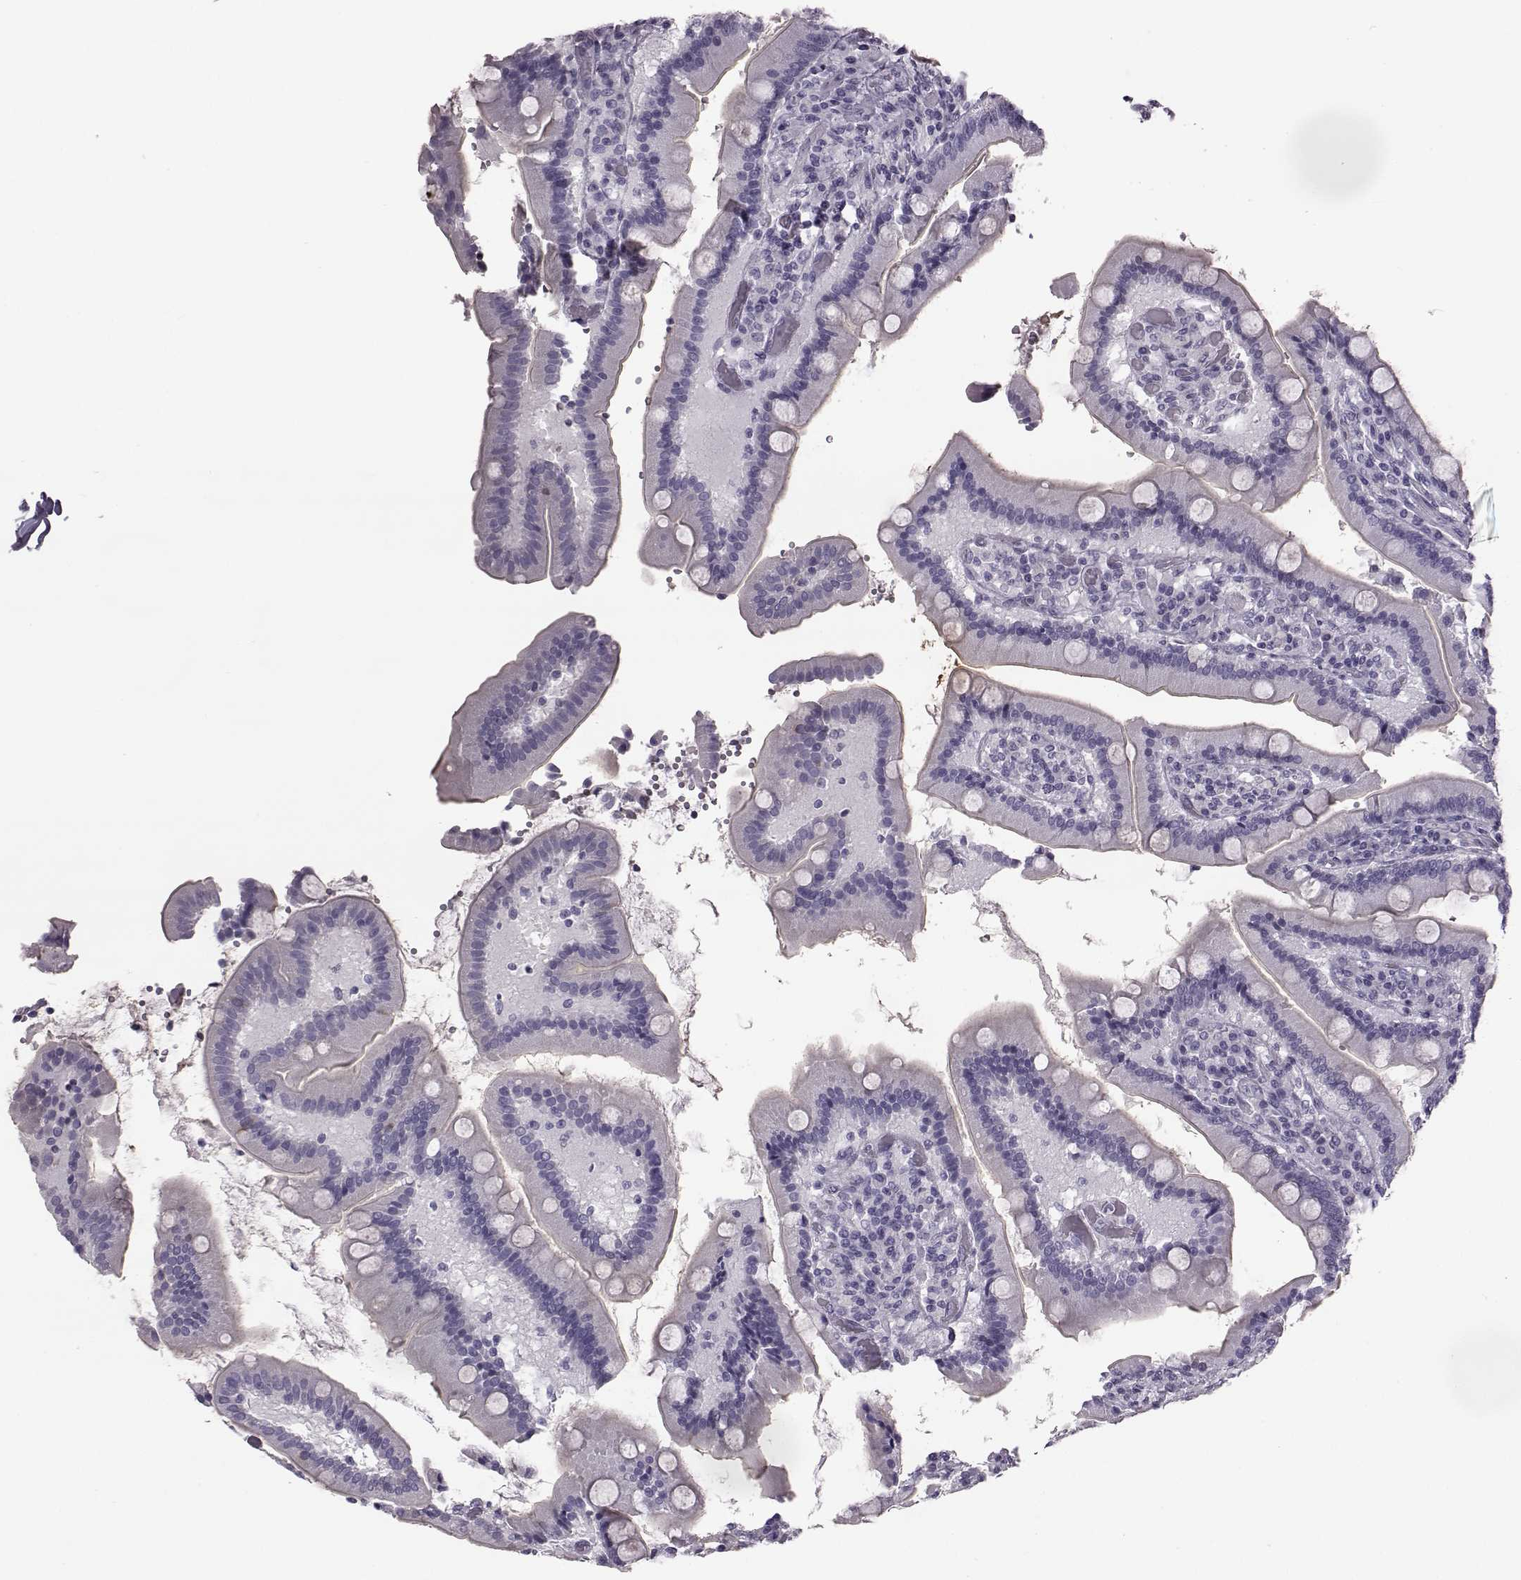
{"staining": {"intensity": "negative", "quantity": "none", "location": "none"}, "tissue": "duodenum", "cell_type": "Glandular cells", "image_type": "normal", "snomed": [{"axis": "morphology", "description": "Normal tissue, NOS"}, {"axis": "topography", "description": "Duodenum"}], "caption": "Immunohistochemical staining of benign duodenum reveals no significant expression in glandular cells.", "gene": "ODAD4", "patient": {"sex": "female", "age": 62}}